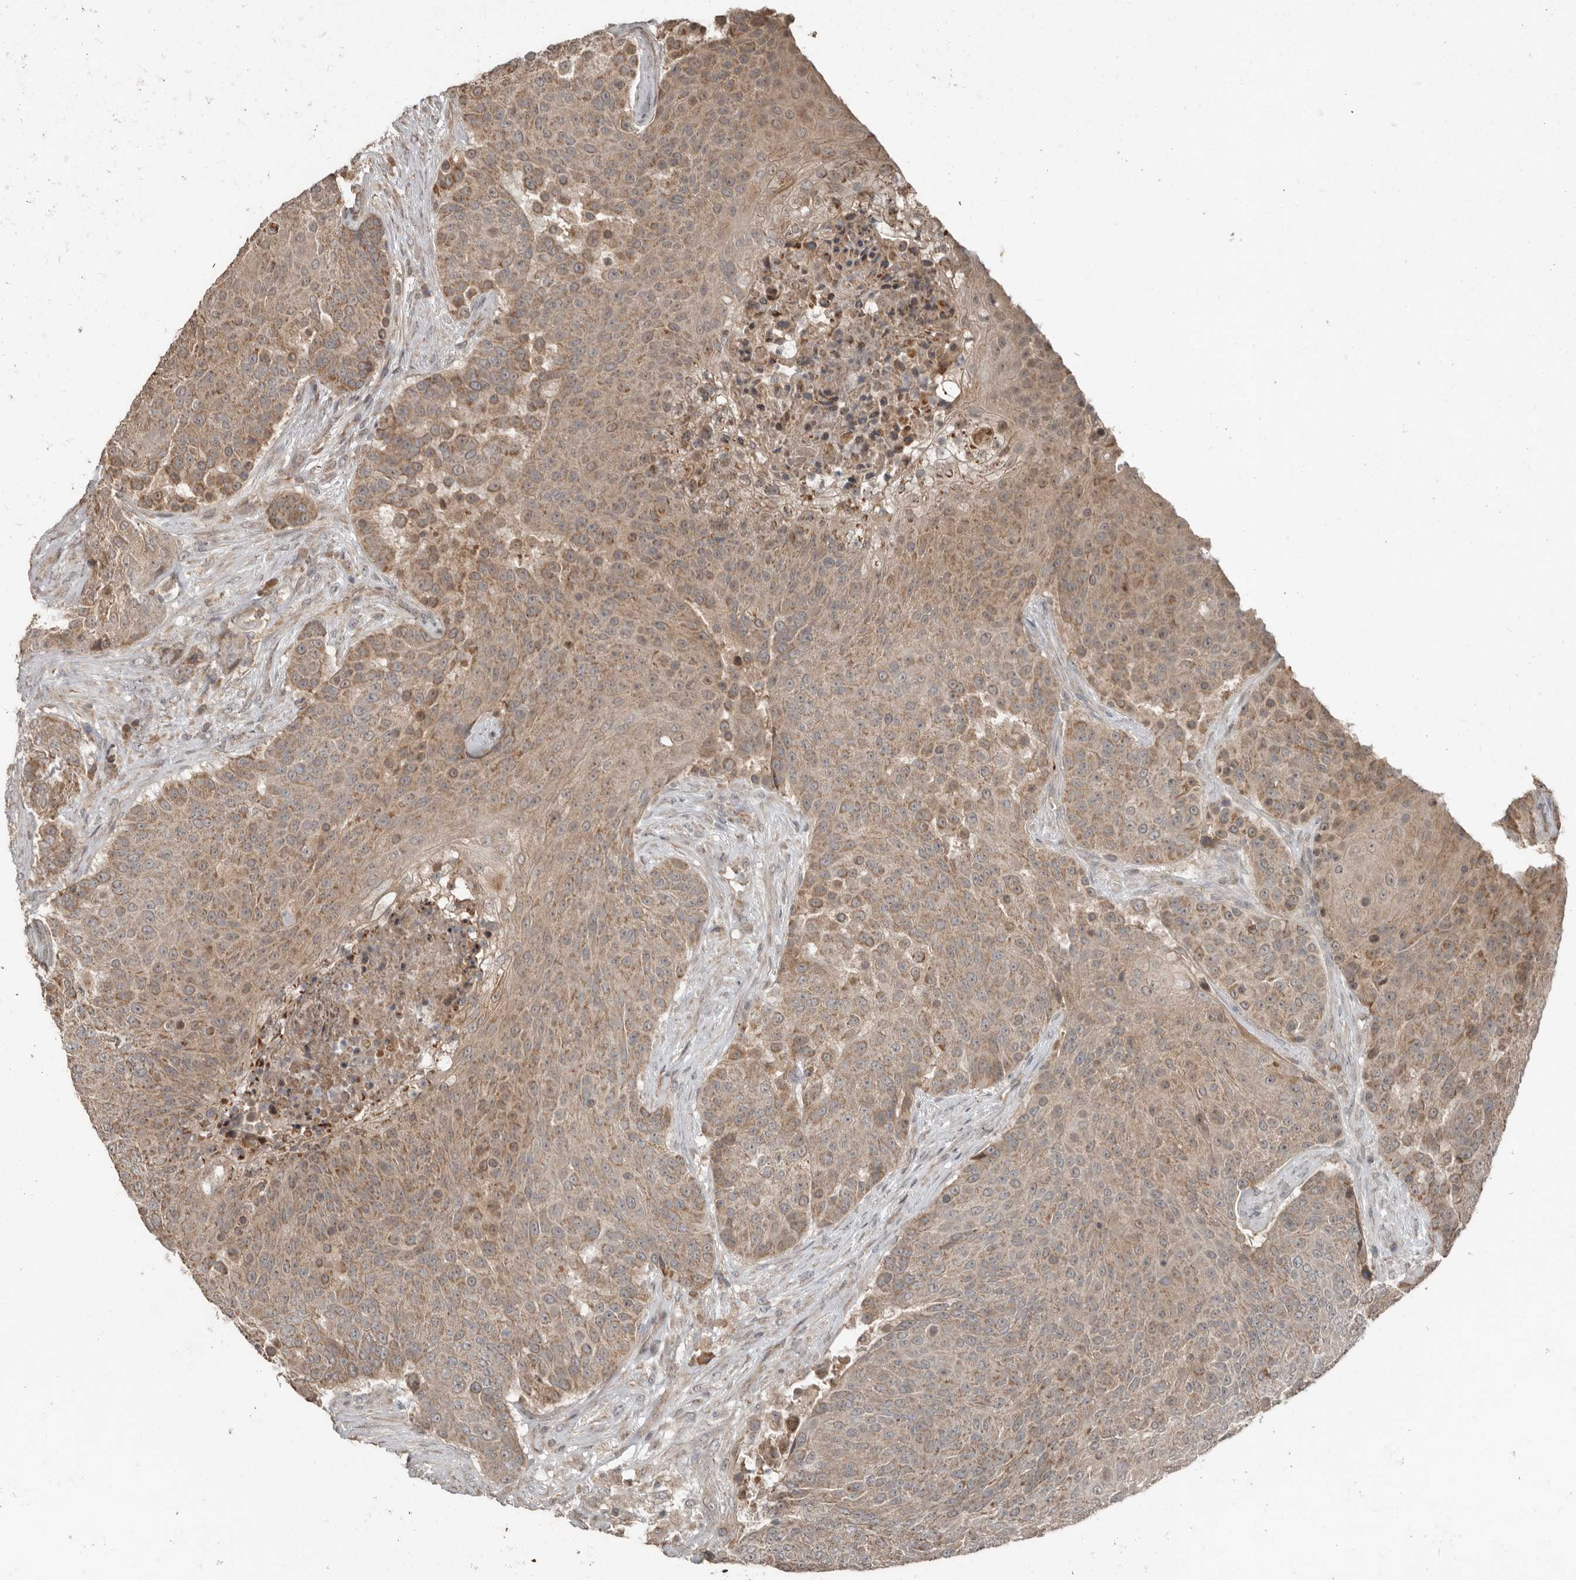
{"staining": {"intensity": "moderate", "quantity": ">75%", "location": "cytoplasmic/membranous"}, "tissue": "urothelial cancer", "cell_type": "Tumor cells", "image_type": "cancer", "snomed": [{"axis": "morphology", "description": "Urothelial carcinoma, High grade"}, {"axis": "topography", "description": "Urinary bladder"}], "caption": "High-grade urothelial carcinoma was stained to show a protein in brown. There is medium levels of moderate cytoplasmic/membranous positivity in about >75% of tumor cells.", "gene": "SLC6A7", "patient": {"sex": "female", "age": 63}}